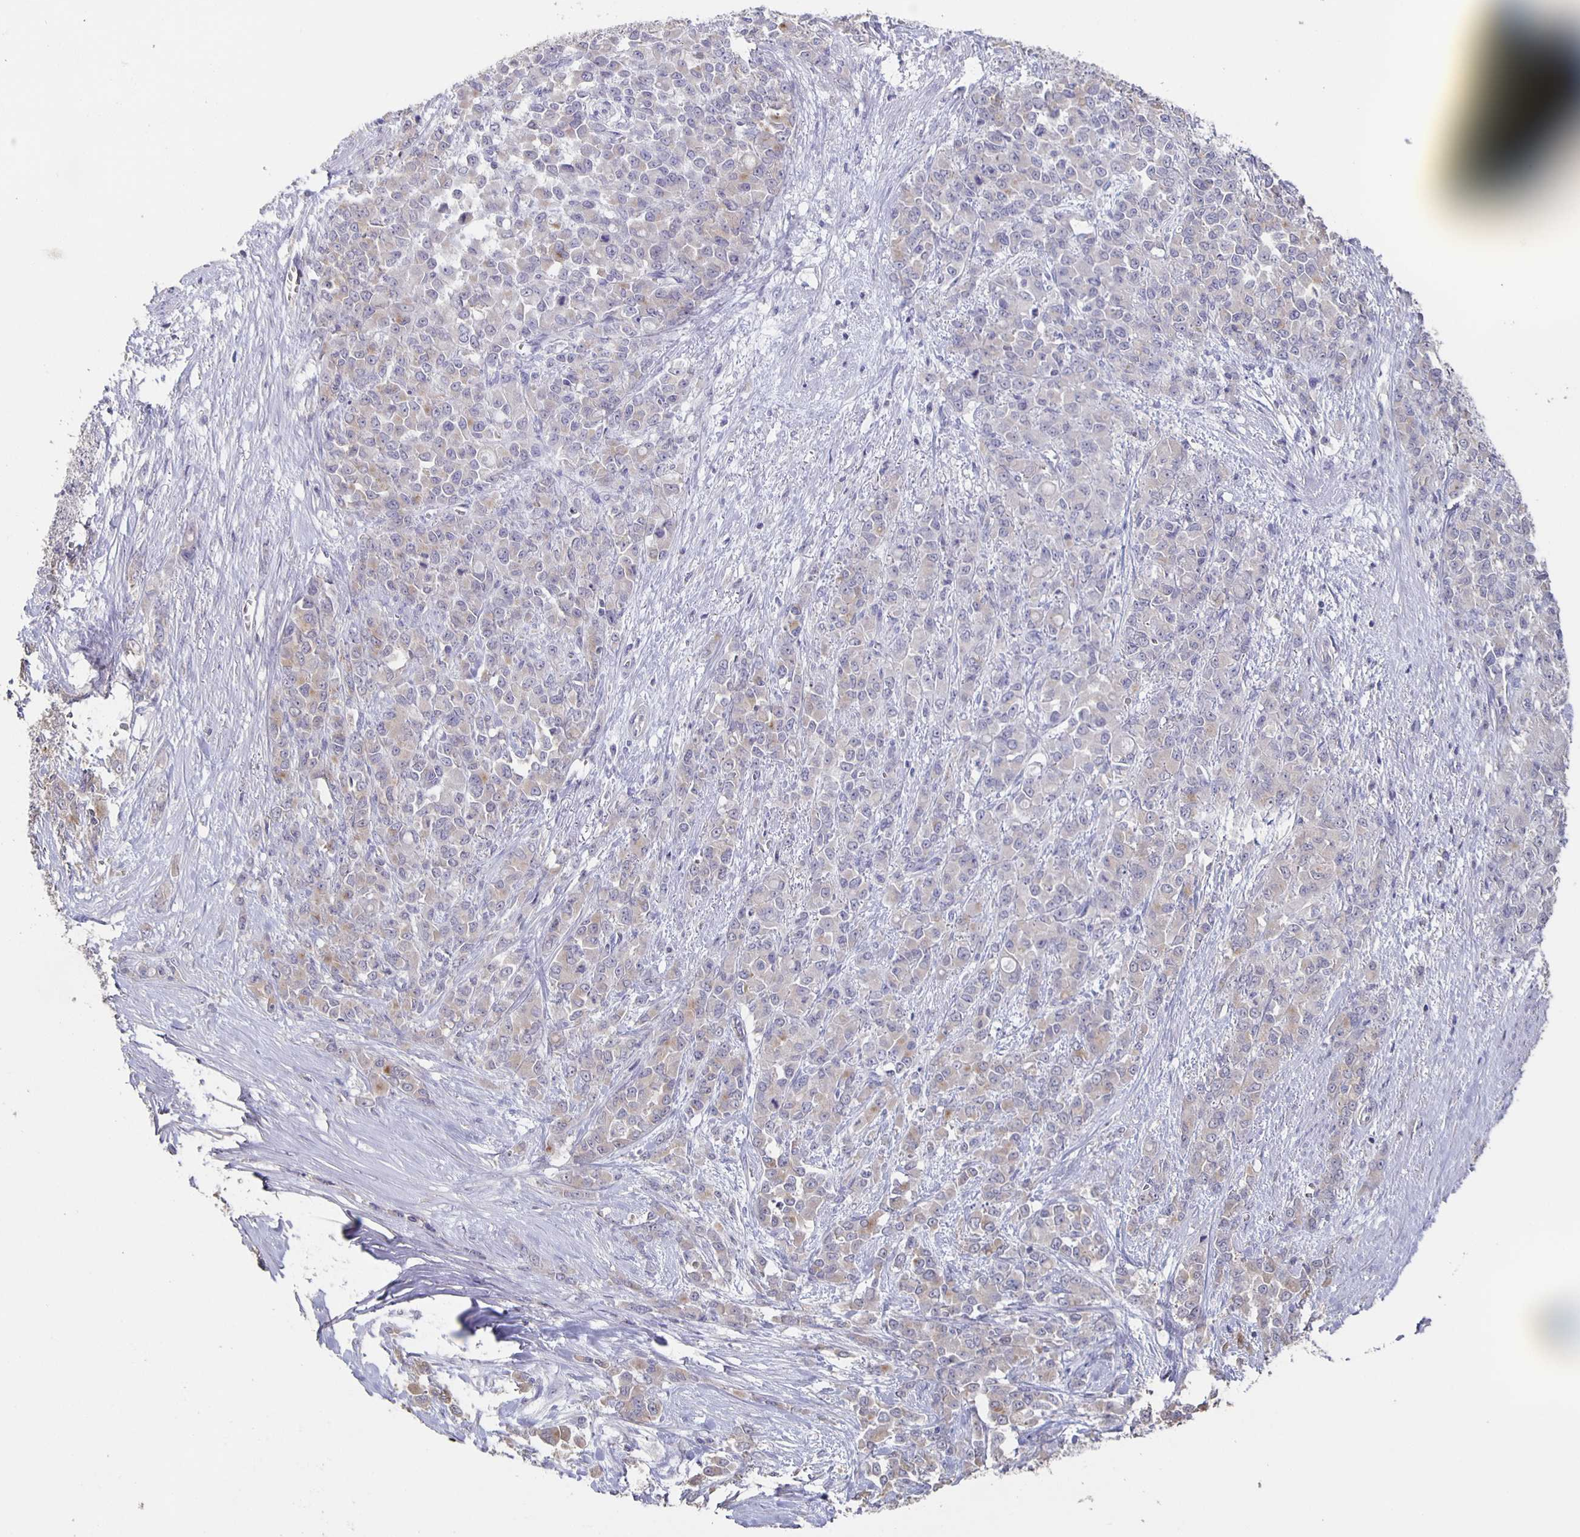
{"staining": {"intensity": "negative", "quantity": "none", "location": "none"}, "tissue": "stomach cancer", "cell_type": "Tumor cells", "image_type": "cancer", "snomed": [{"axis": "morphology", "description": "Adenocarcinoma, NOS"}, {"axis": "topography", "description": "Stomach"}], "caption": "High power microscopy image of an IHC image of stomach cancer (adenocarcinoma), revealing no significant positivity in tumor cells.", "gene": "CACNA2D2", "patient": {"sex": "female", "age": 76}}